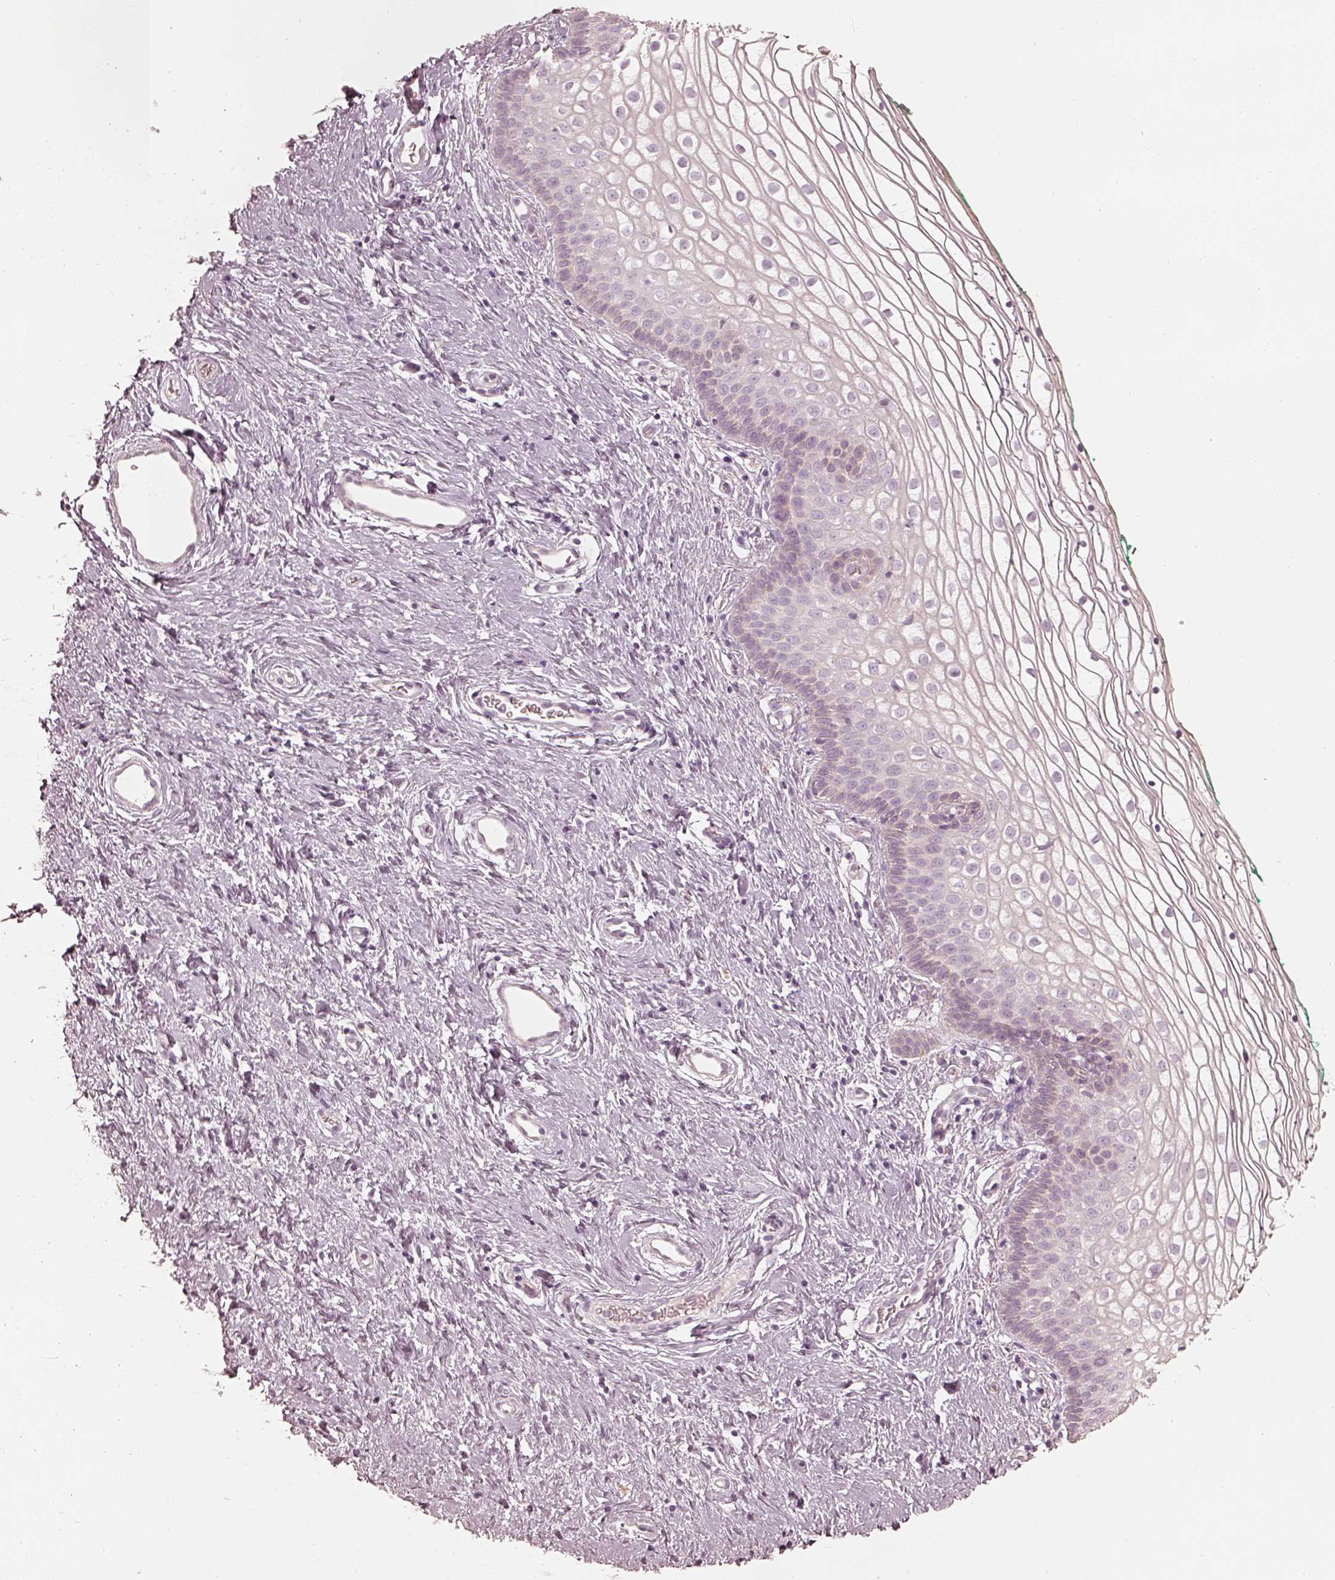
{"staining": {"intensity": "negative", "quantity": "none", "location": "none"}, "tissue": "vagina", "cell_type": "Squamous epithelial cells", "image_type": "normal", "snomed": [{"axis": "morphology", "description": "Normal tissue, NOS"}, {"axis": "topography", "description": "Vagina"}], "caption": "IHC image of normal vagina: vagina stained with DAB (3,3'-diaminobenzidine) shows no significant protein staining in squamous epithelial cells. The staining was performed using DAB (3,3'-diaminobenzidine) to visualize the protein expression in brown, while the nuclei were stained in blue with hematoxylin (Magnification: 20x).", "gene": "FMNL2", "patient": {"sex": "female", "age": 36}}